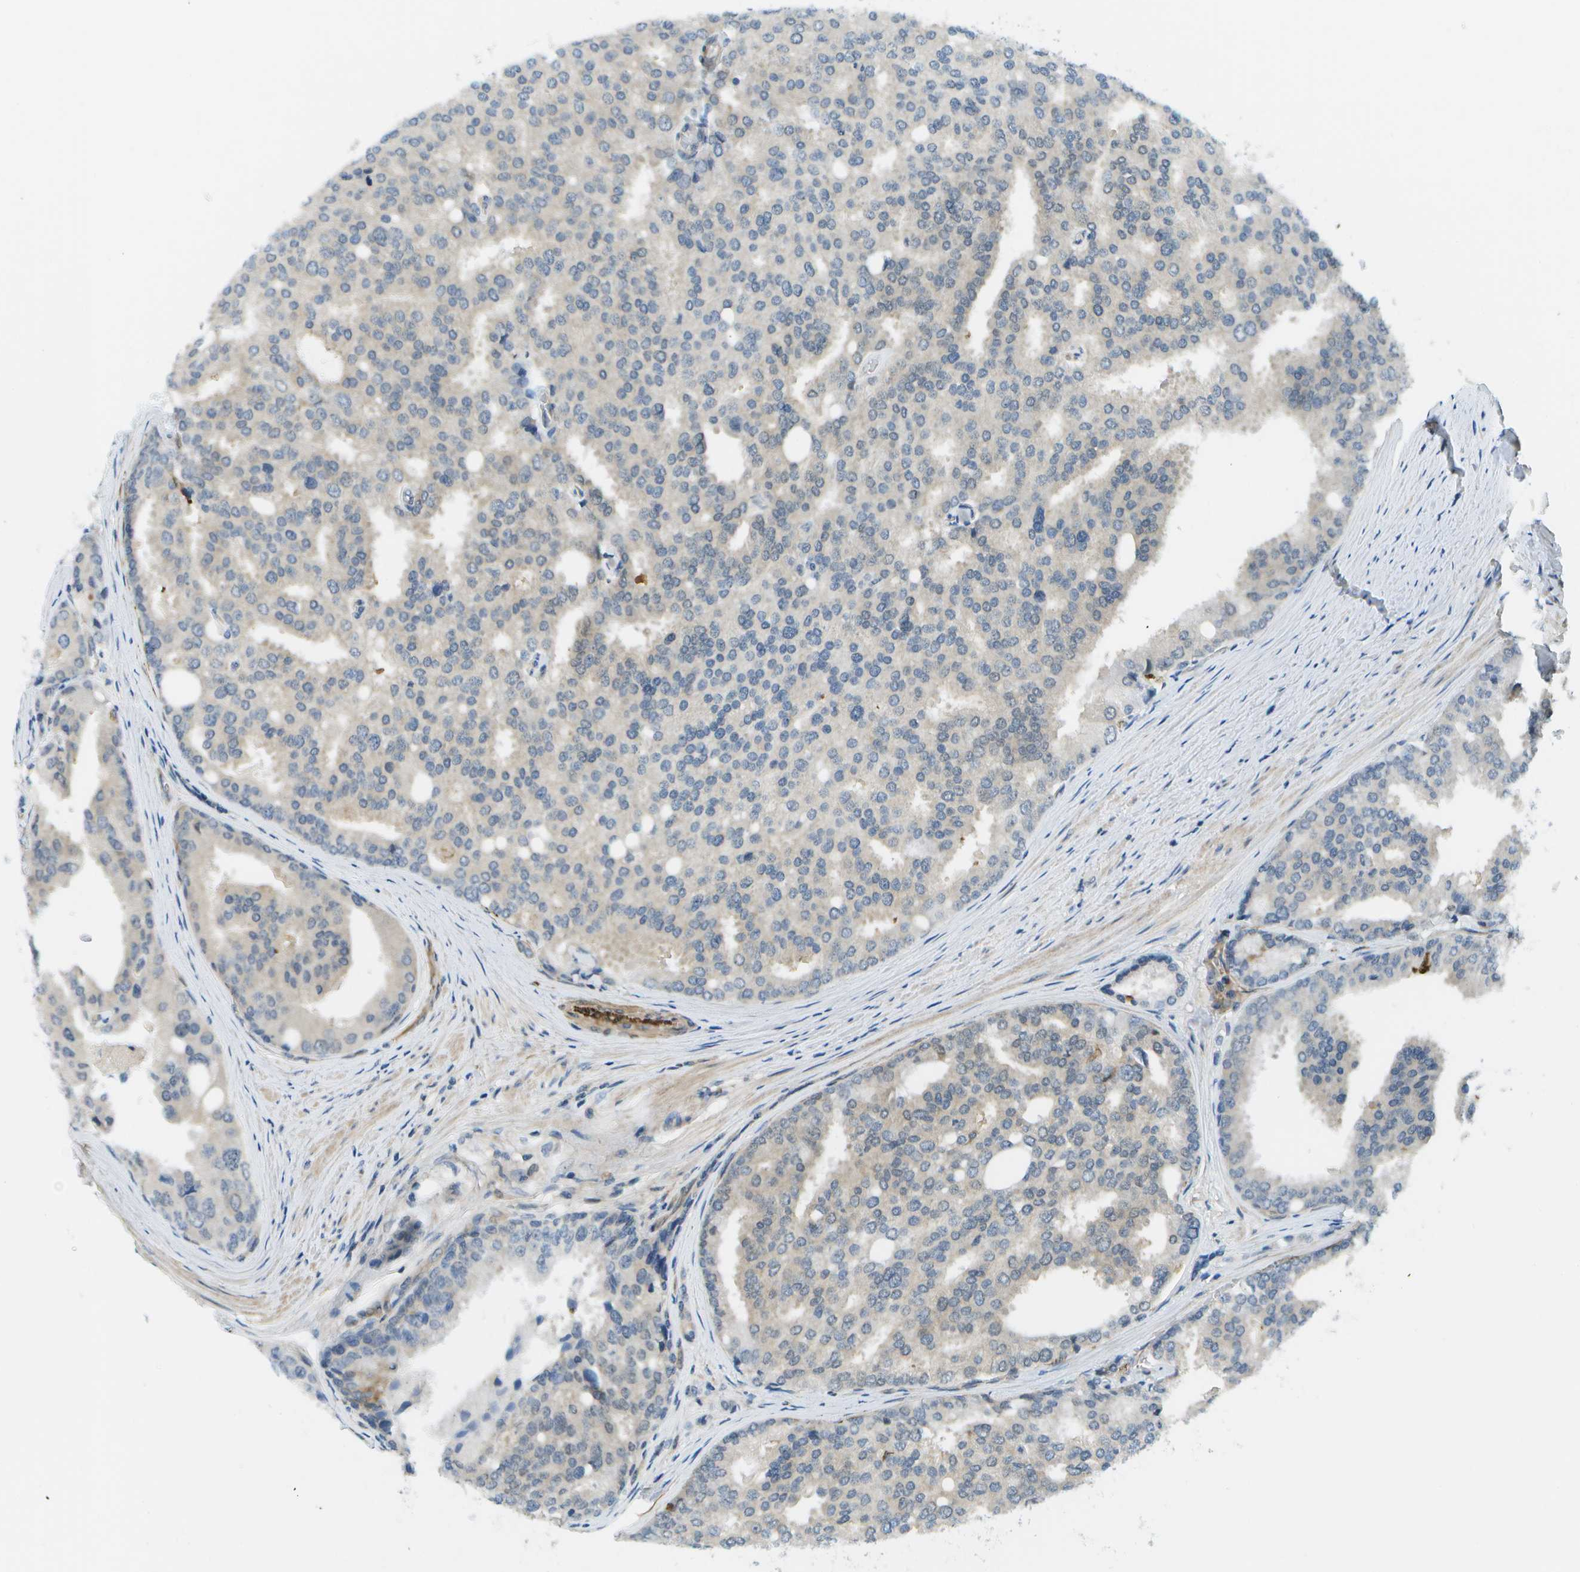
{"staining": {"intensity": "negative", "quantity": "none", "location": "none"}, "tissue": "prostate cancer", "cell_type": "Tumor cells", "image_type": "cancer", "snomed": [{"axis": "morphology", "description": "Adenocarcinoma, High grade"}, {"axis": "topography", "description": "Prostate"}], "caption": "This is a image of IHC staining of prostate cancer, which shows no positivity in tumor cells. Nuclei are stained in blue.", "gene": "KIAA0040", "patient": {"sex": "male", "age": 50}}